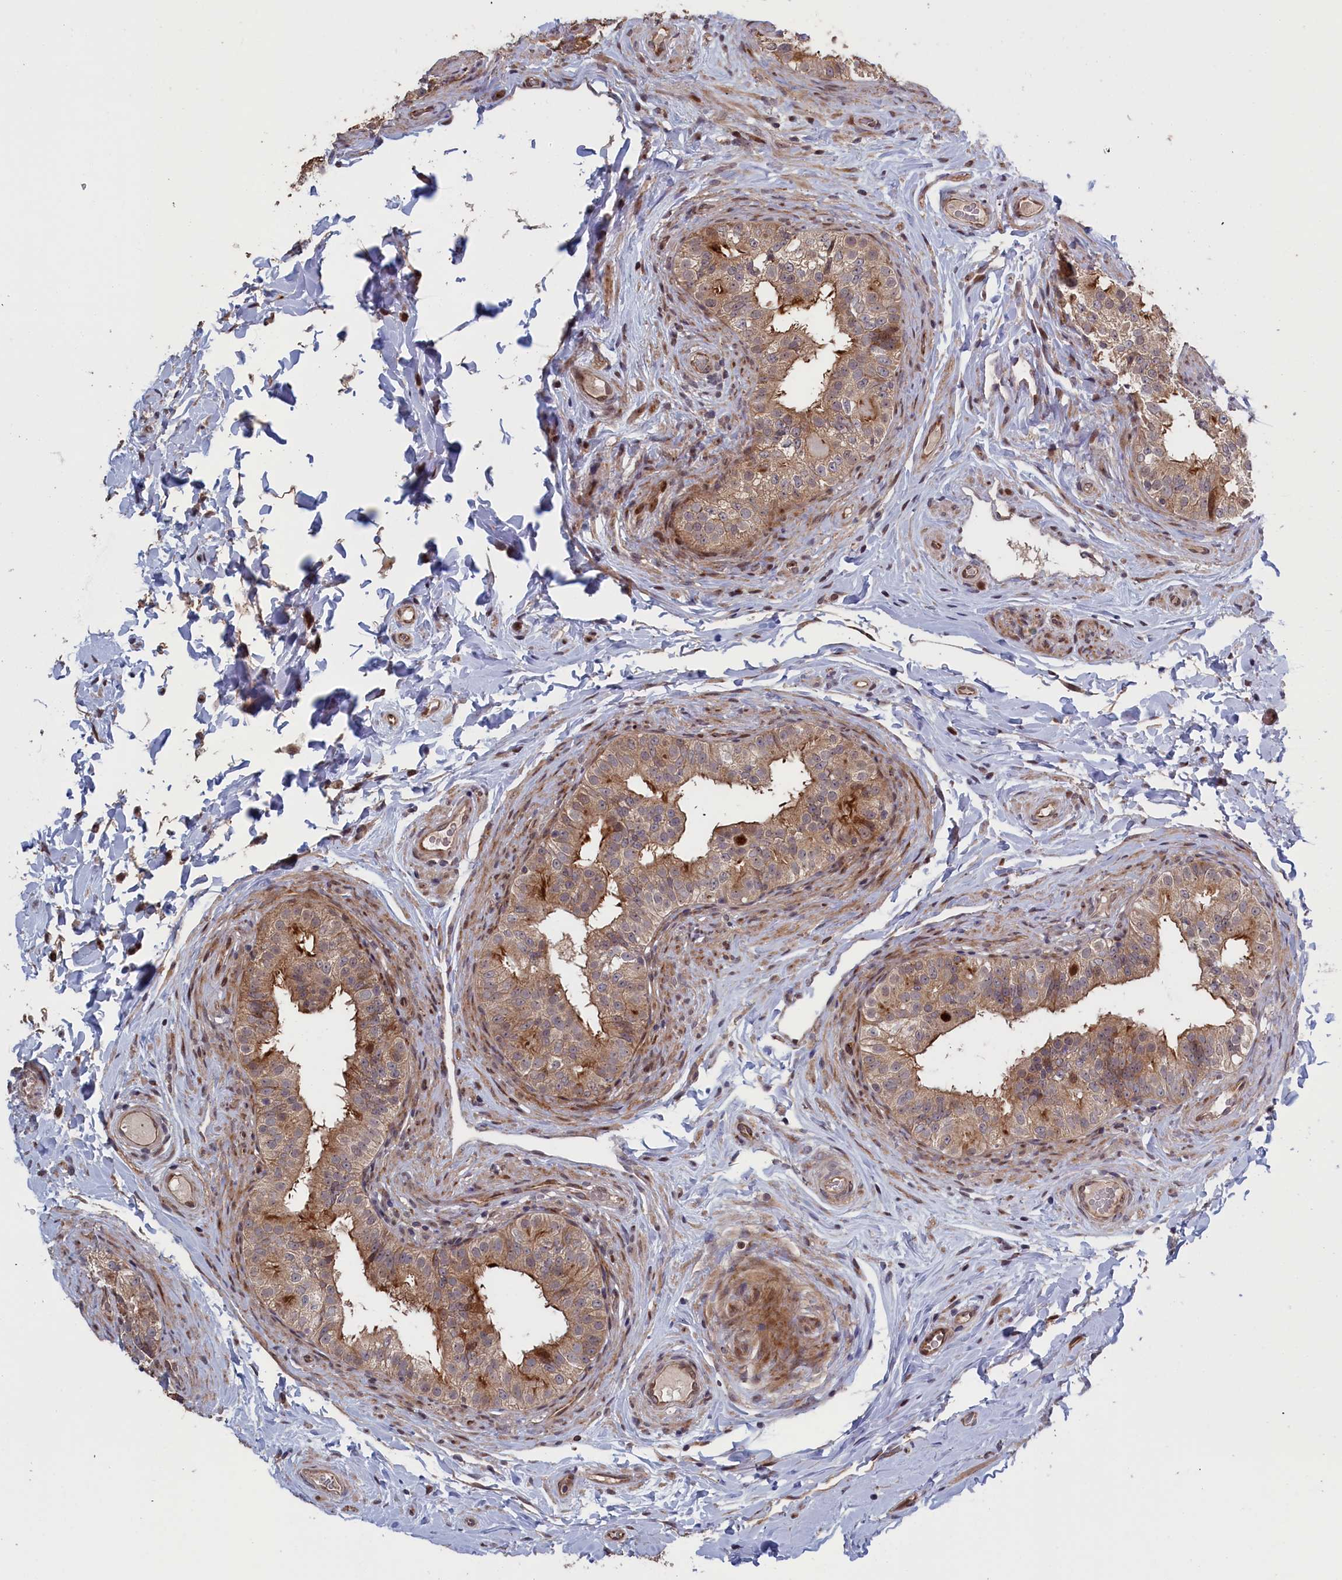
{"staining": {"intensity": "moderate", "quantity": "25%-75%", "location": "cytoplasmic/membranous,nuclear"}, "tissue": "epididymis", "cell_type": "Glandular cells", "image_type": "normal", "snomed": [{"axis": "morphology", "description": "Normal tissue, NOS"}, {"axis": "topography", "description": "Epididymis"}], "caption": "Immunohistochemical staining of normal epididymis reveals 25%-75% levels of moderate cytoplasmic/membranous,nuclear protein expression in about 25%-75% of glandular cells. The protein is shown in brown color, while the nuclei are stained blue.", "gene": "LSG1", "patient": {"sex": "male", "age": 49}}